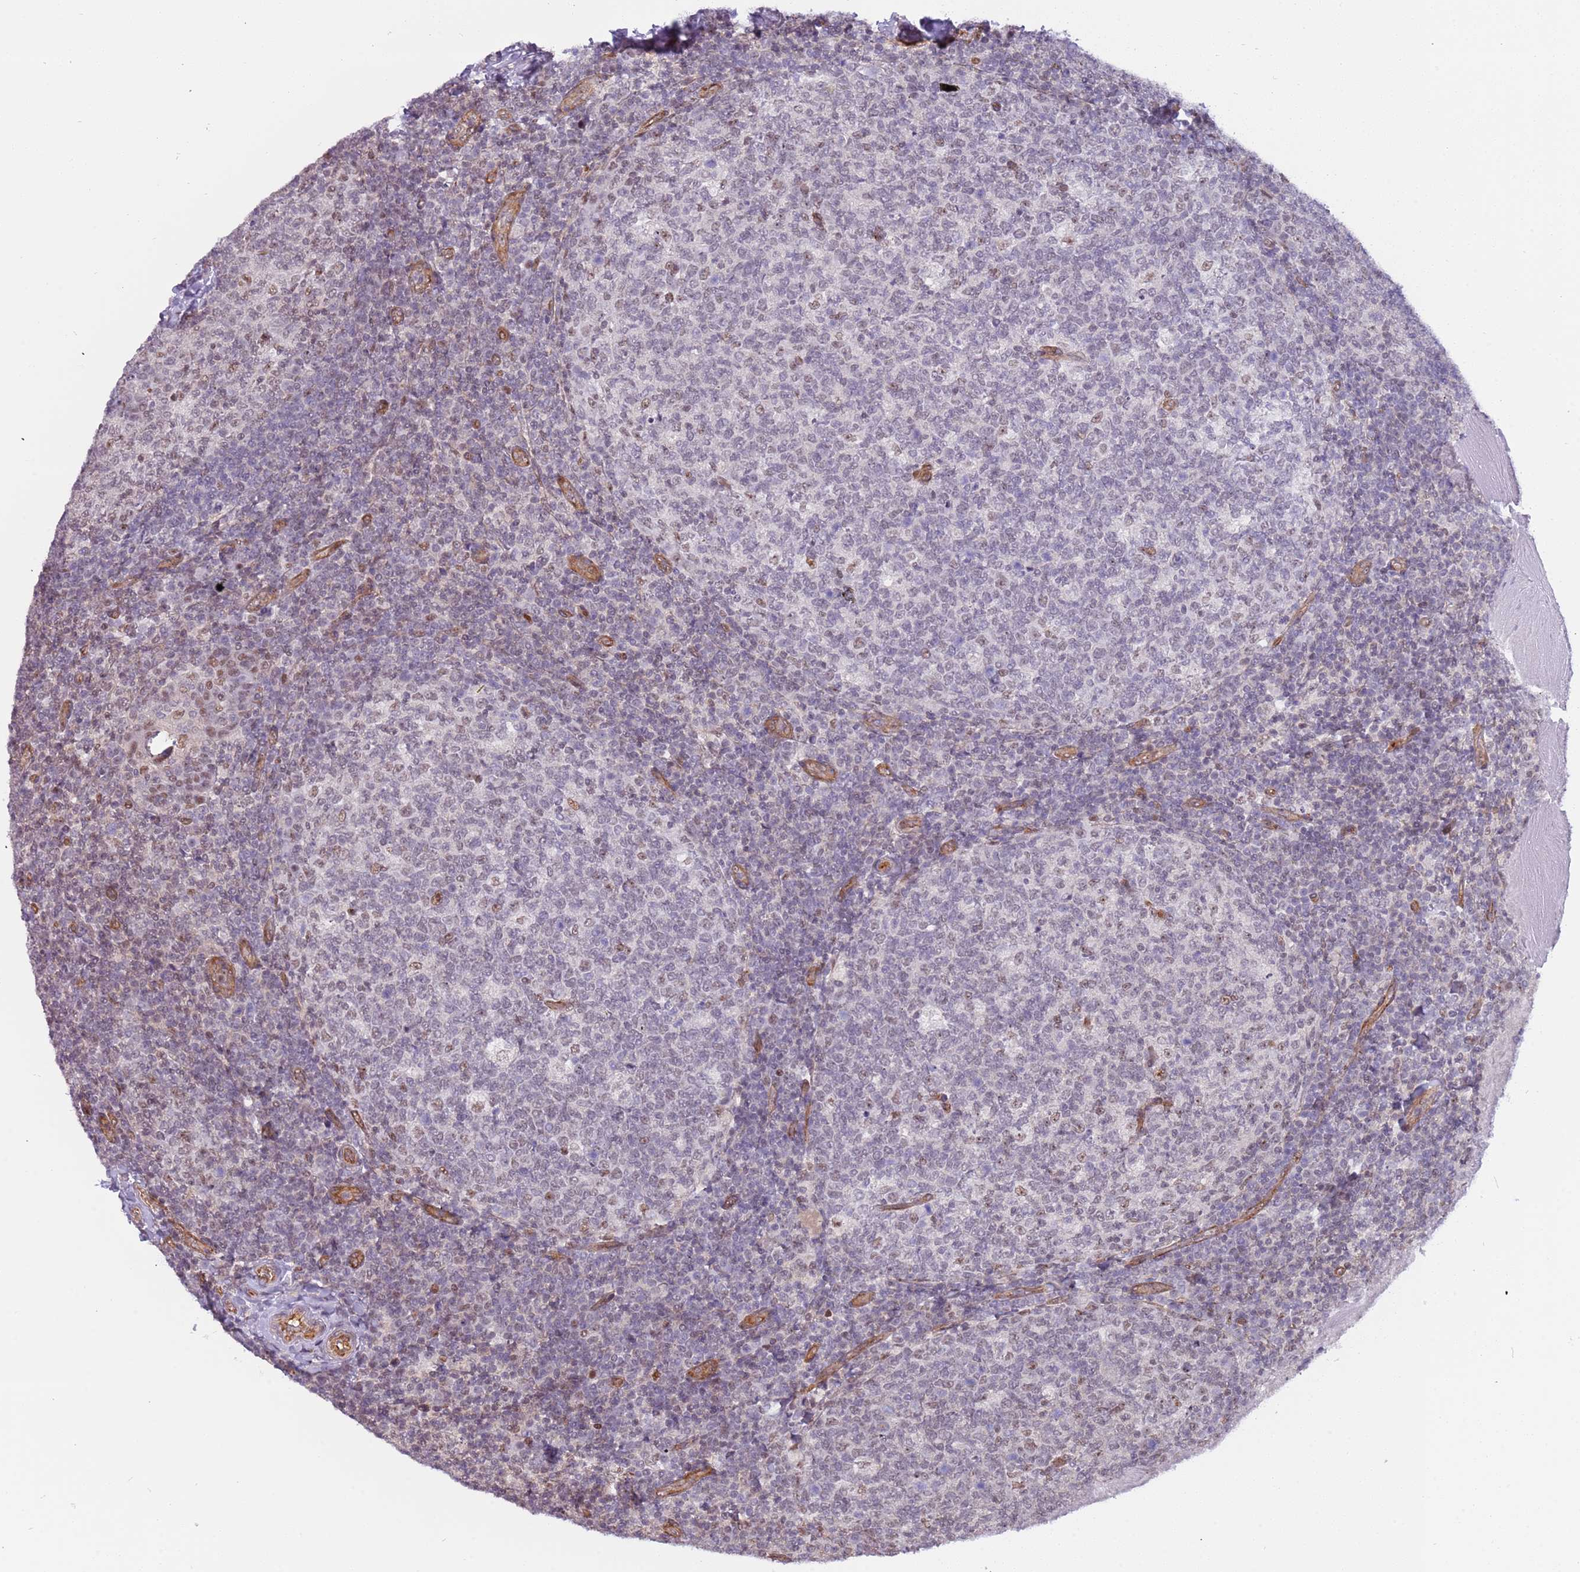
{"staining": {"intensity": "weak", "quantity": "<25%", "location": "nuclear"}, "tissue": "tonsil", "cell_type": "Germinal center cells", "image_type": "normal", "snomed": [{"axis": "morphology", "description": "Normal tissue, NOS"}, {"axis": "topography", "description": "Tonsil"}], "caption": "This is an IHC image of normal tonsil. There is no positivity in germinal center cells.", "gene": "LRMDA", "patient": {"sex": "female", "age": 19}}